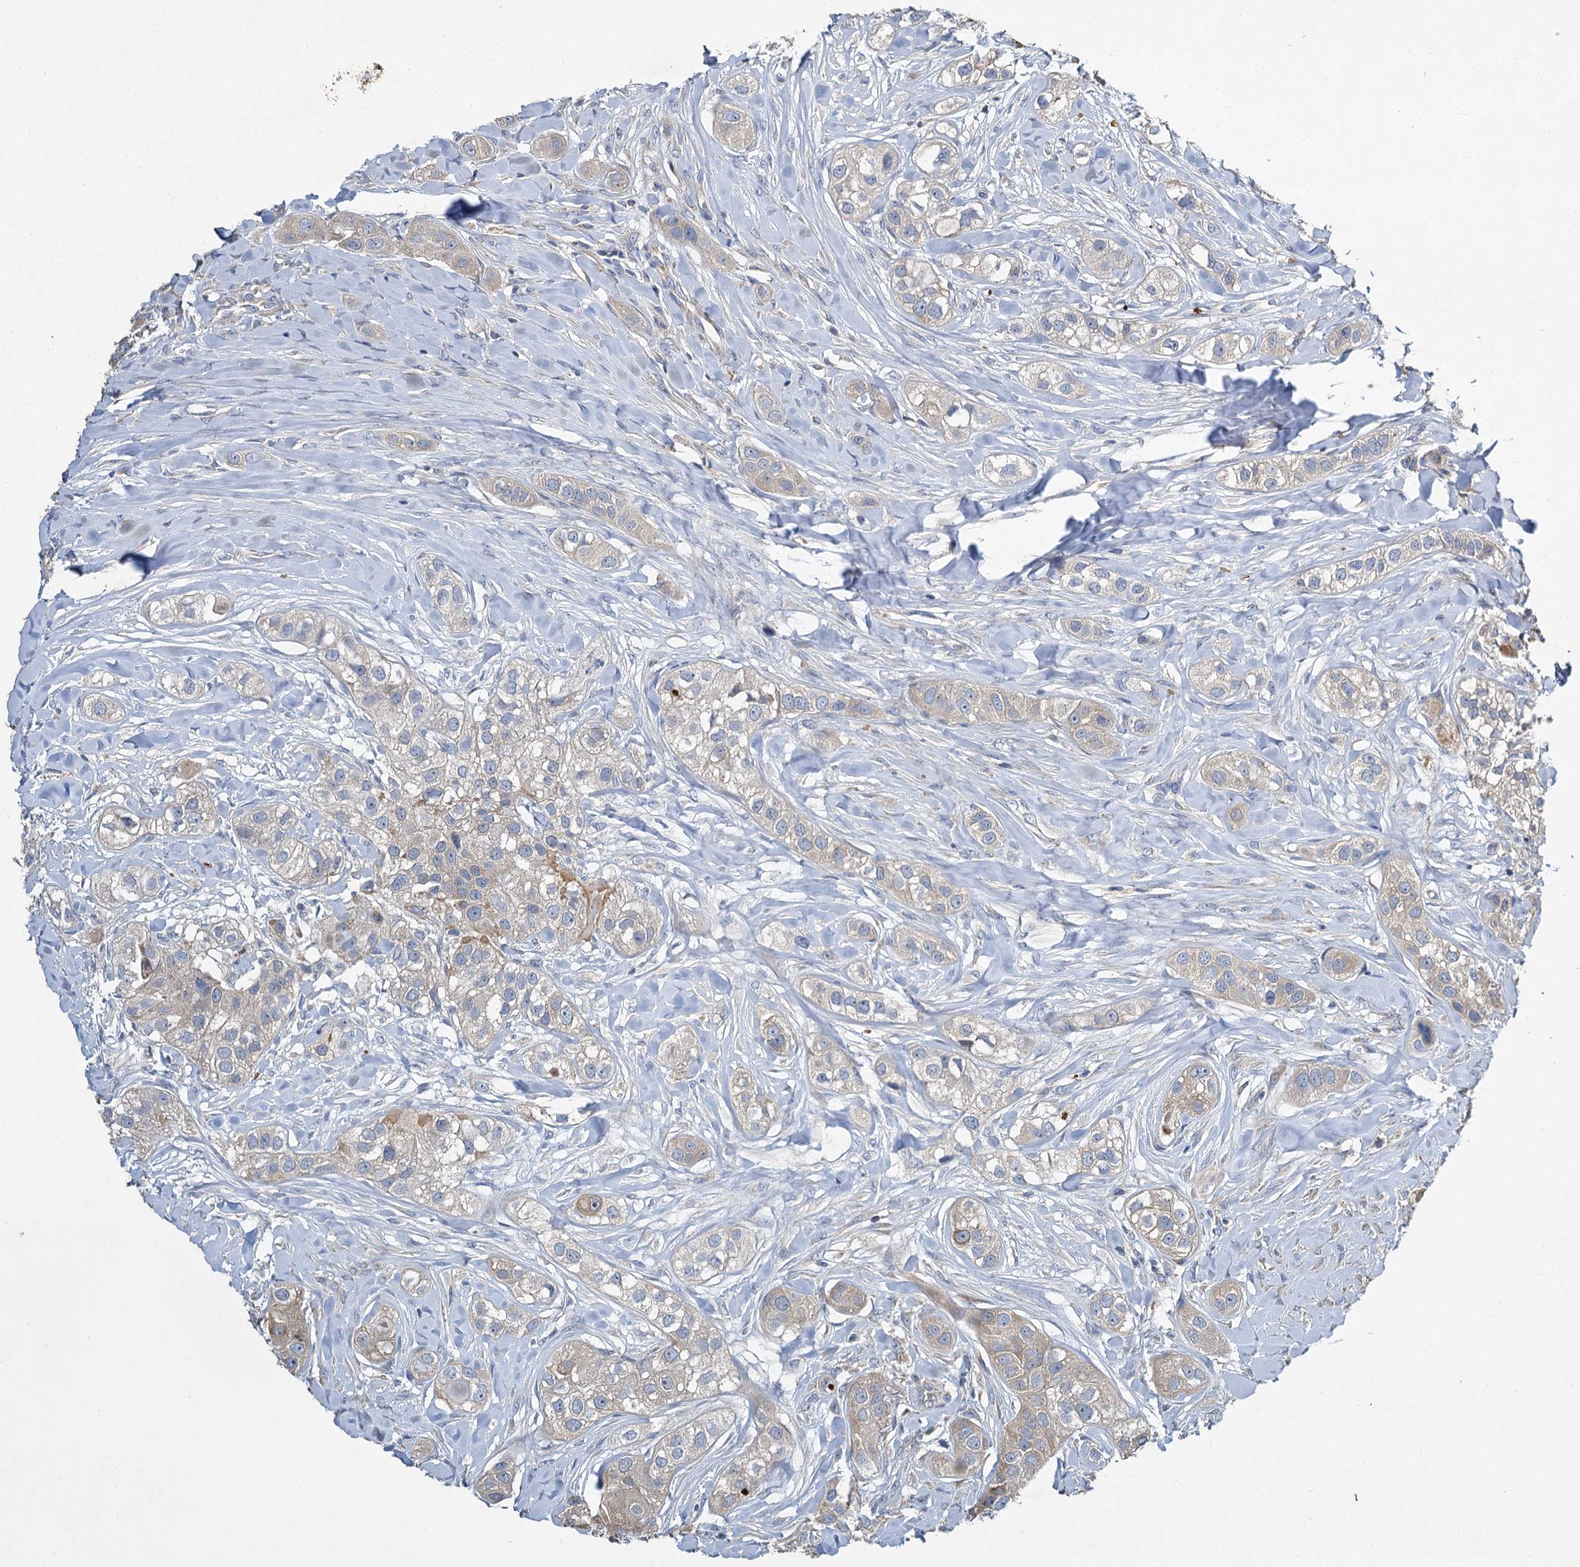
{"staining": {"intensity": "weak", "quantity": "25%-75%", "location": "cytoplasmic/membranous"}, "tissue": "head and neck cancer", "cell_type": "Tumor cells", "image_type": "cancer", "snomed": [{"axis": "morphology", "description": "Normal tissue, NOS"}, {"axis": "morphology", "description": "Squamous cell carcinoma, NOS"}, {"axis": "topography", "description": "Skeletal muscle"}, {"axis": "topography", "description": "Head-Neck"}], "caption": "There is low levels of weak cytoplasmic/membranous staining in tumor cells of head and neck squamous cell carcinoma, as demonstrated by immunohistochemical staining (brown color).", "gene": "BCS1L", "patient": {"sex": "male", "age": 51}}